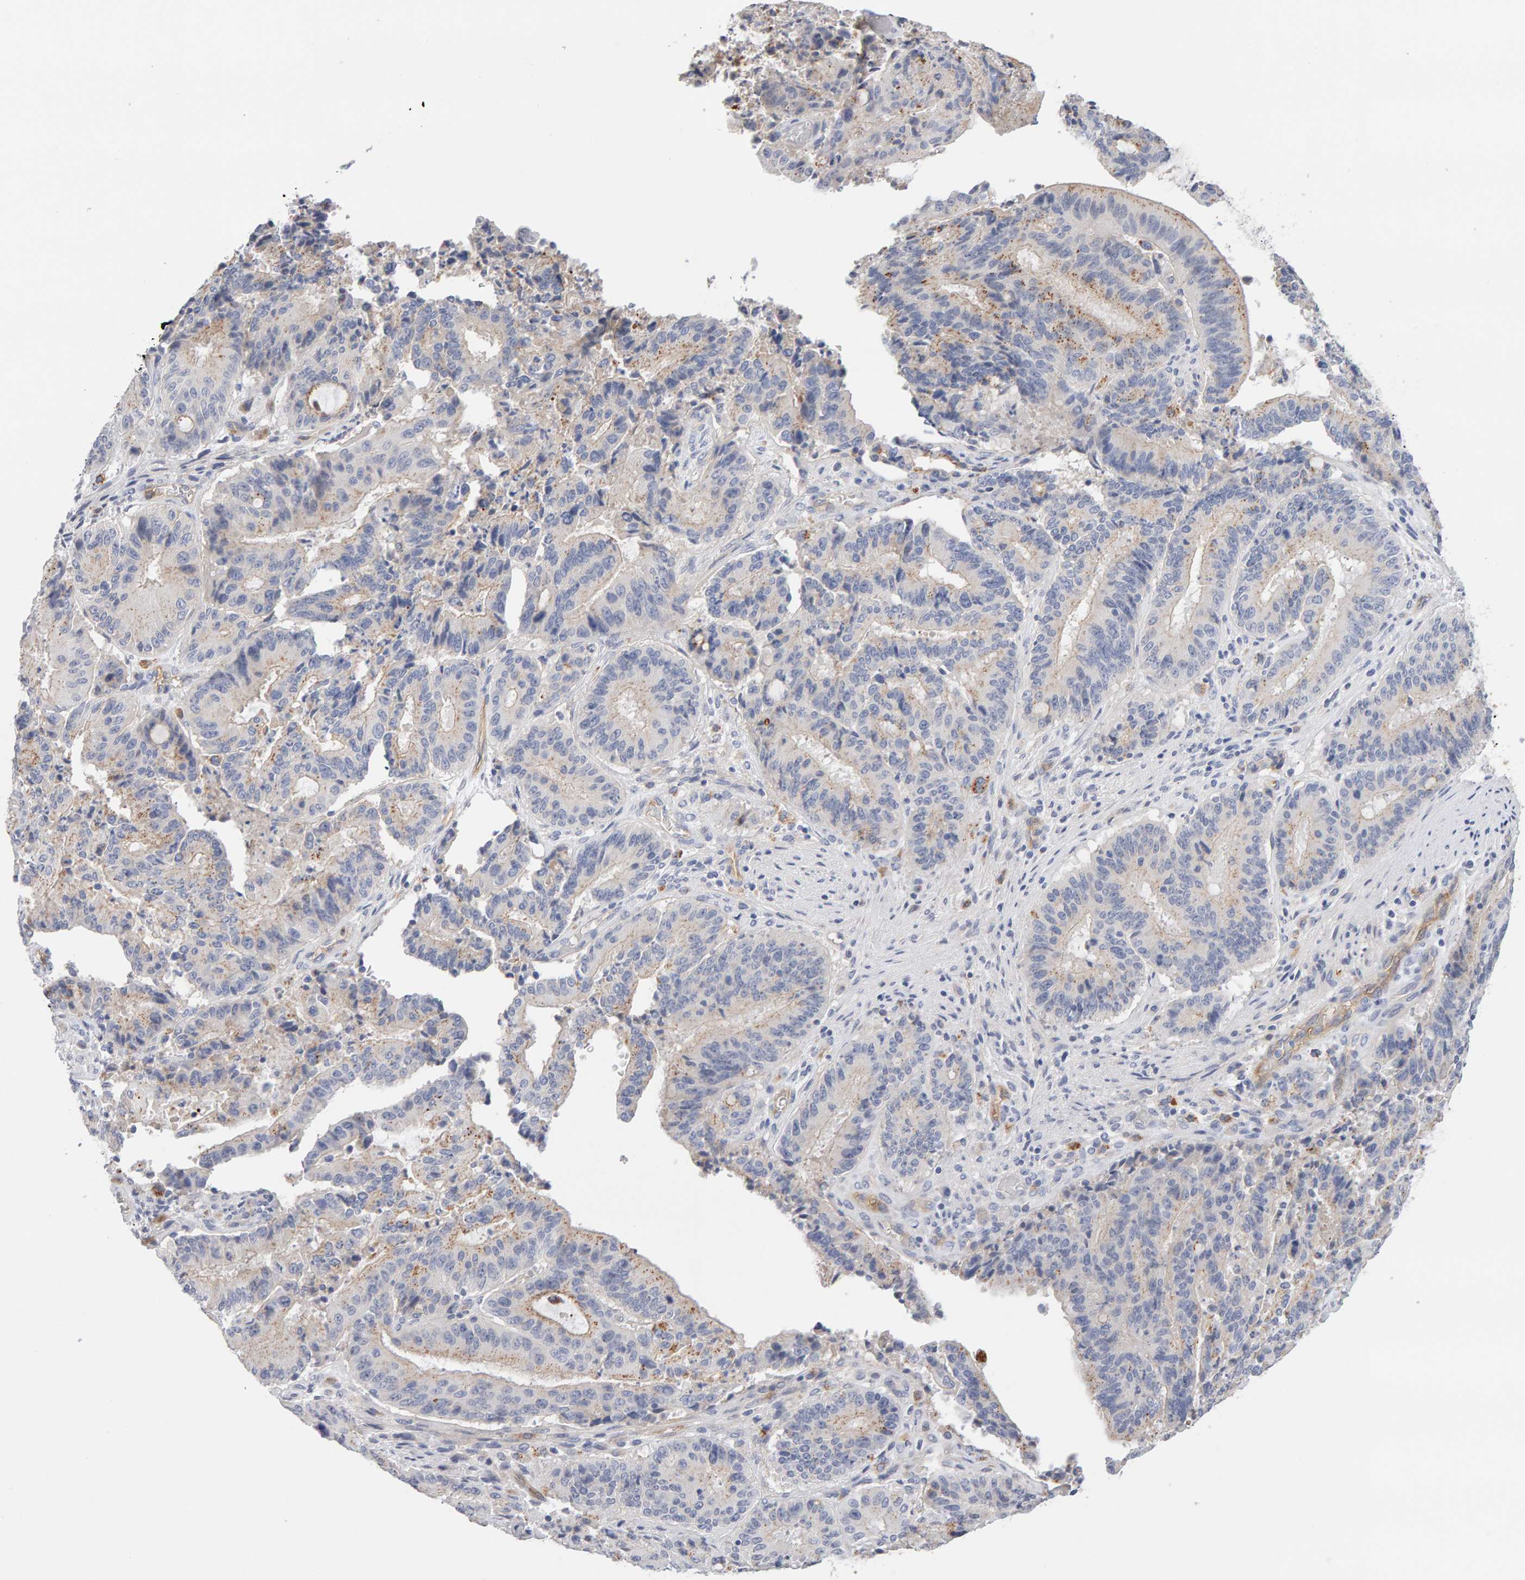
{"staining": {"intensity": "weak", "quantity": "25%-75%", "location": "cytoplasmic/membranous"}, "tissue": "liver cancer", "cell_type": "Tumor cells", "image_type": "cancer", "snomed": [{"axis": "morphology", "description": "Normal tissue, NOS"}, {"axis": "morphology", "description": "Cholangiocarcinoma"}, {"axis": "topography", "description": "Liver"}, {"axis": "topography", "description": "Peripheral nerve tissue"}], "caption": "The immunohistochemical stain labels weak cytoplasmic/membranous staining in tumor cells of cholangiocarcinoma (liver) tissue.", "gene": "METRNL", "patient": {"sex": "female", "age": 73}}